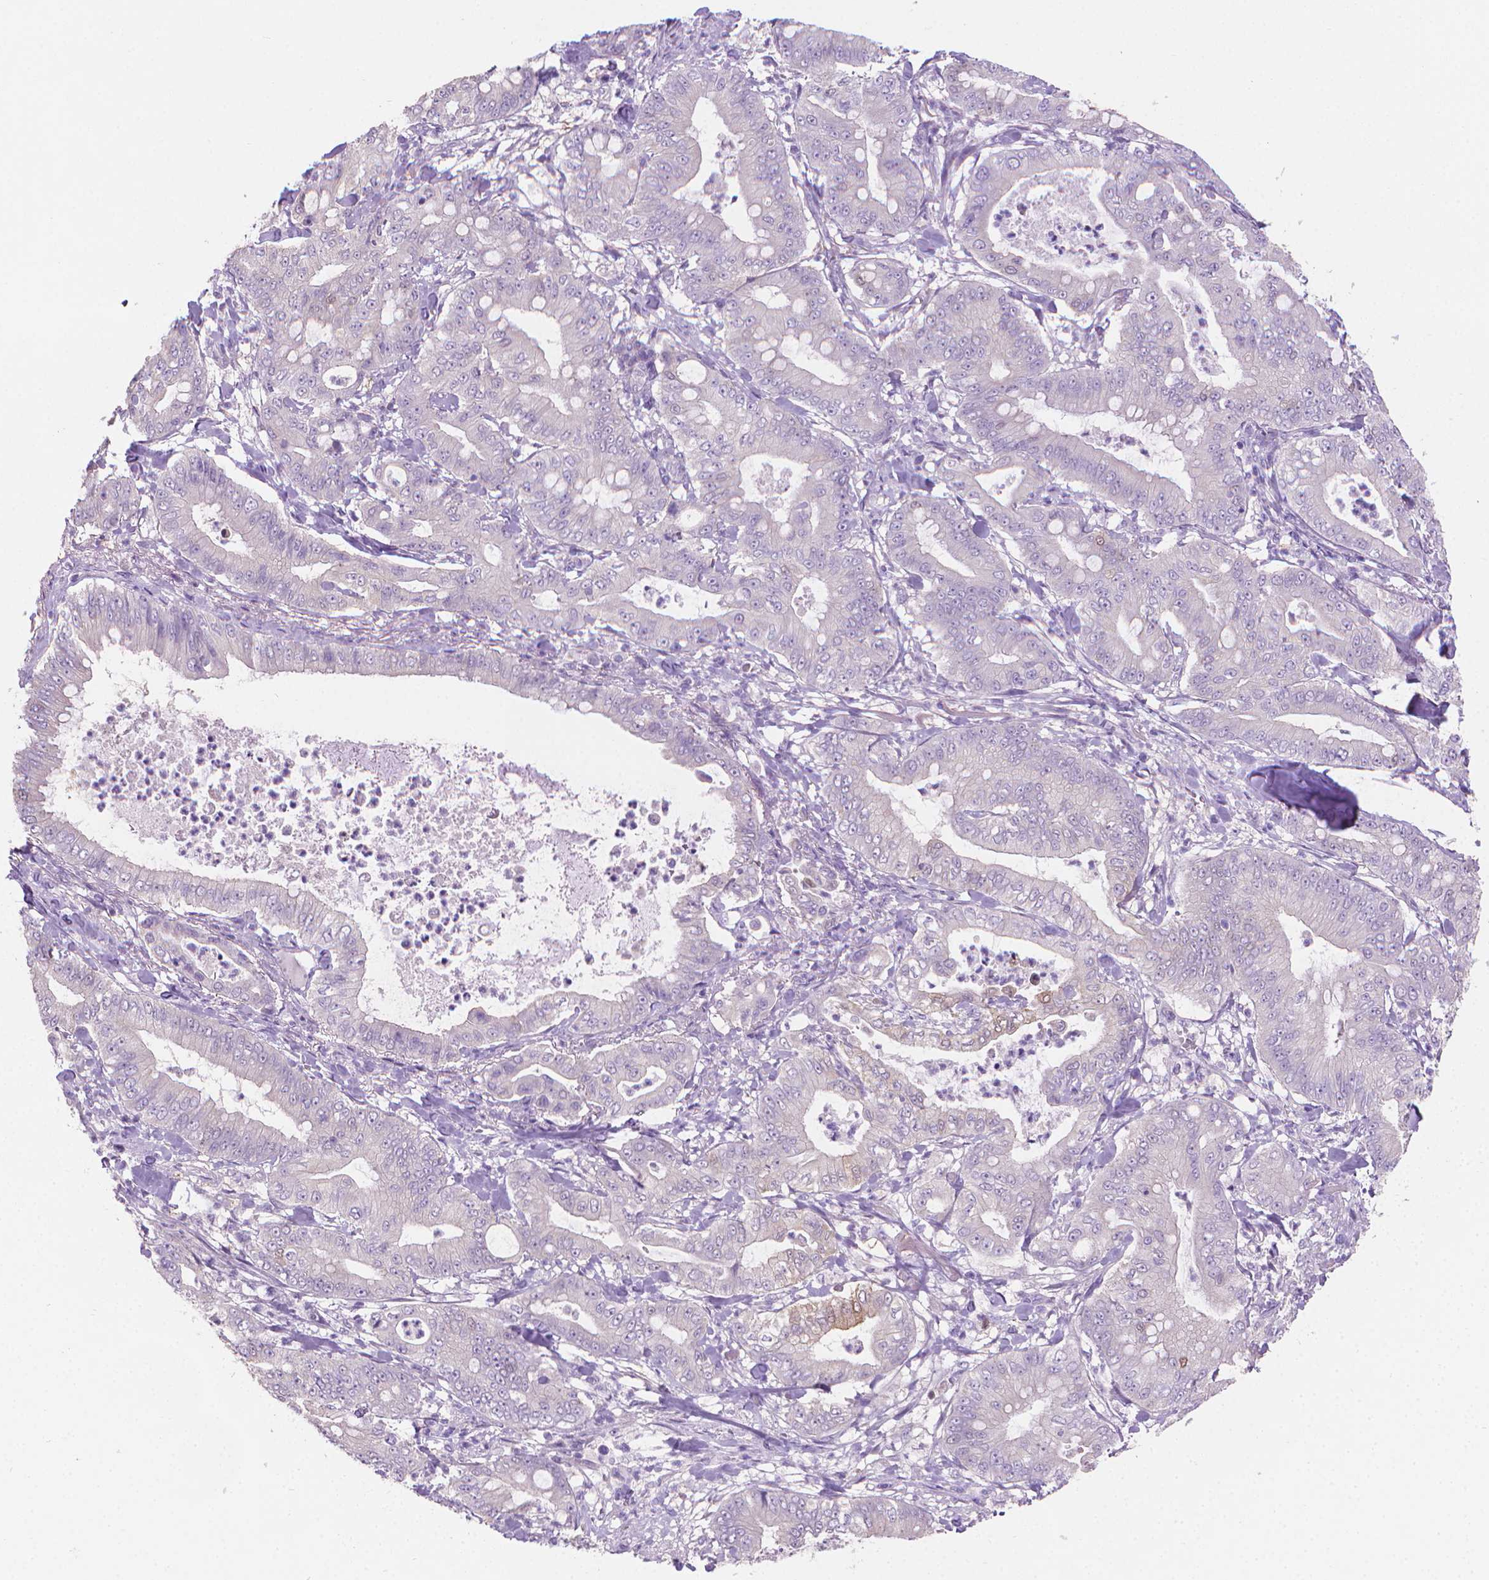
{"staining": {"intensity": "negative", "quantity": "none", "location": "none"}, "tissue": "pancreatic cancer", "cell_type": "Tumor cells", "image_type": "cancer", "snomed": [{"axis": "morphology", "description": "Adenocarcinoma, NOS"}, {"axis": "topography", "description": "Pancreas"}], "caption": "Immunohistochemistry (IHC) histopathology image of neoplastic tissue: human adenocarcinoma (pancreatic) stained with DAB (3,3'-diaminobenzidine) shows no significant protein positivity in tumor cells.", "gene": "GSDMA", "patient": {"sex": "male", "age": 71}}